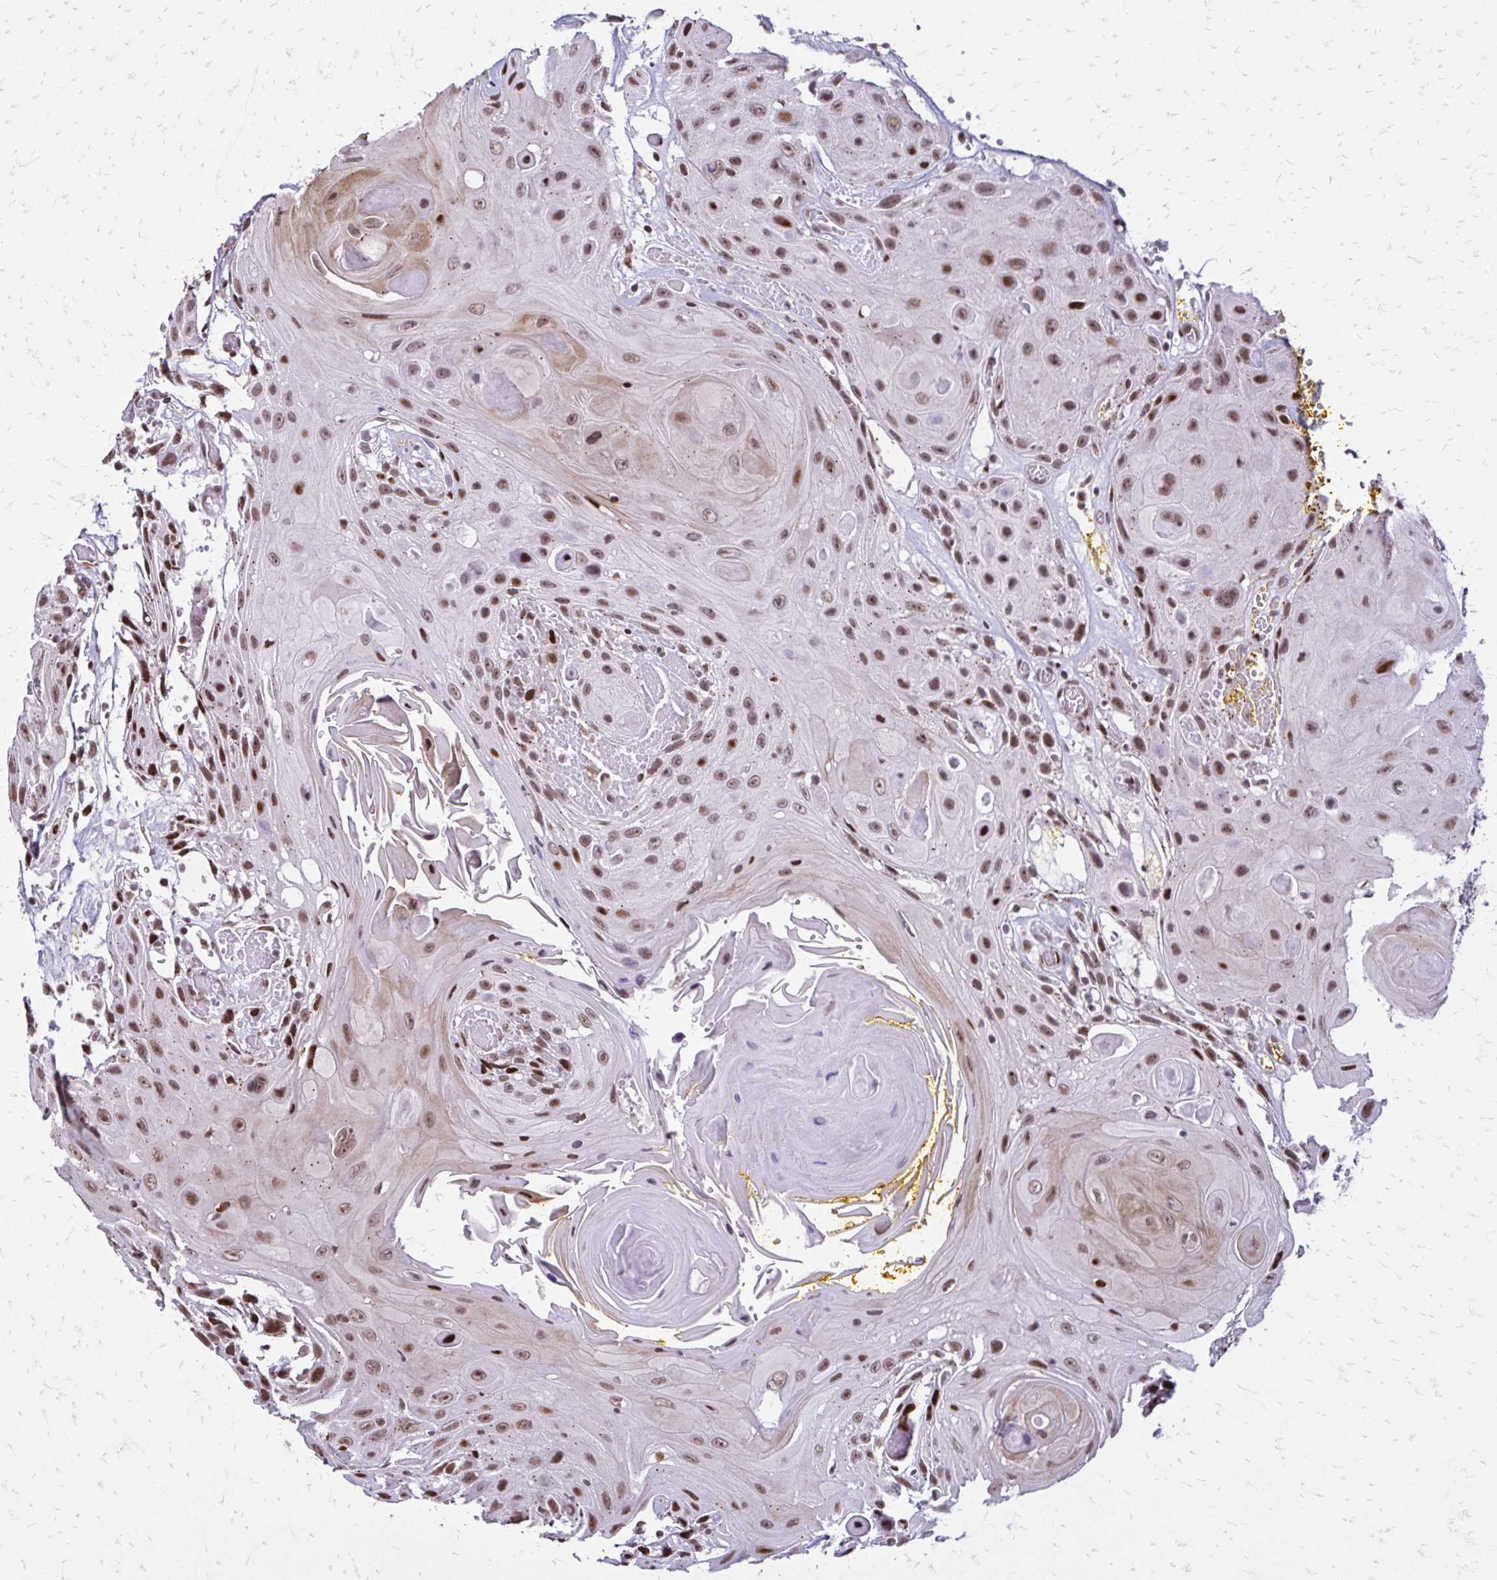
{"staining": {"intensity": "moderate", "quantity": ">75%", "location": "nuclear"}, "tissue": "head and neck cancer", "cell_type": "Tumor cells", "image_type": "cancer", "snomed": [{"axis": "morphology", "description": "Squamous cell carcinoma, NOS"}, {"axis": "topography", "description": "Oral tissue"}, {"axis": "topography", "description": "Head-Neck"}], "caption": "The immunohistochemical stain shows moderate nuclear staining in tumor cells of head and neck cancer tissue.", "gene": "TOB1", "patient": {"sex": "male", "age": 49}}